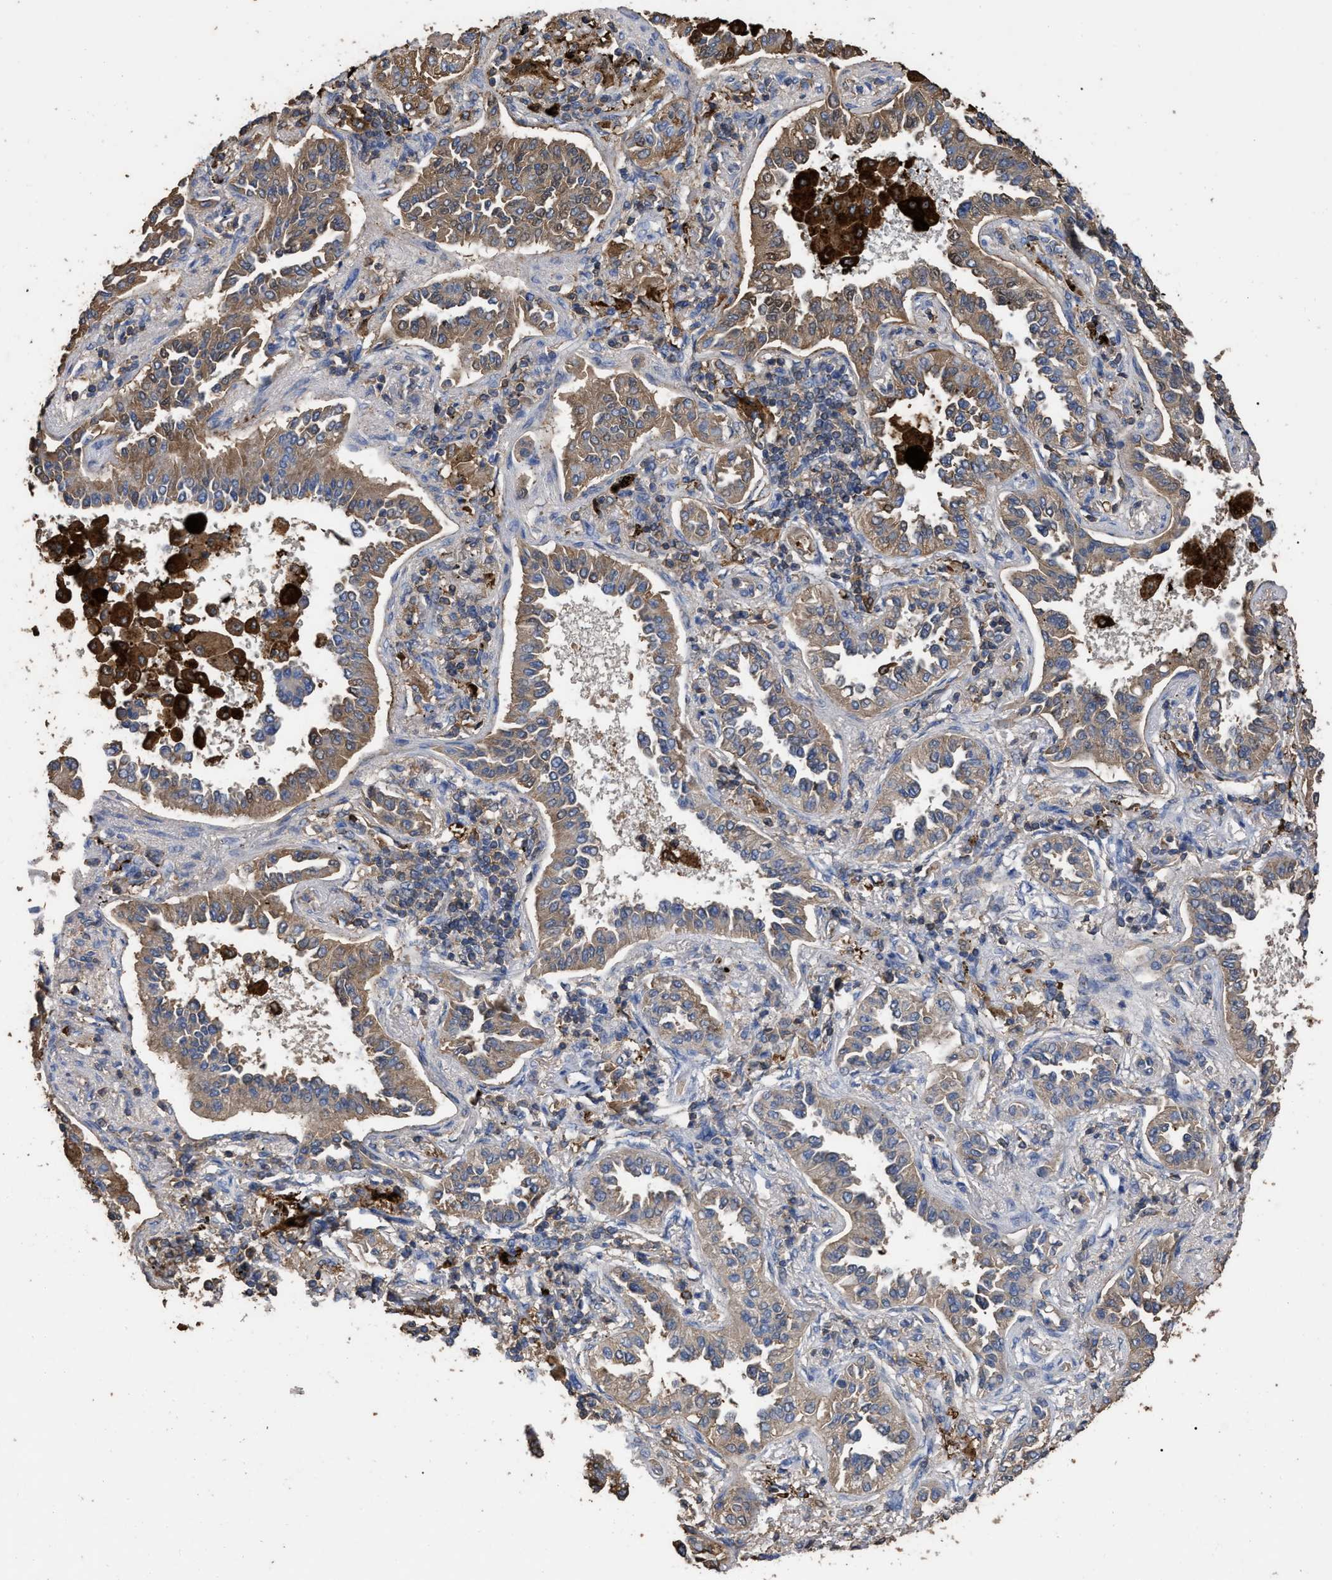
{"staining": {"intensity": "moderate", "quantity": ">75%", "location": "cytoplasmic/membranous"}, "tissue": "lung cancer", "cell_type": "Tumor cells", "image_type": "cancer", "snomed": [{"axis": "morphology", "description": "Normal tissue, NOS"}, {"axis": "morphology", "description": "Adenocarcinoma, NOS"}, {"axis": "topography", "description": "Lung"}], "caption": "Protein analysis of lung cancer (adenocarcinoma) tissue displays moderate cytoplasmic/membranous expression in about >75% of tumor cells.", "gene": "GPR179", "patient": {"sex": "male", "age": 59}}